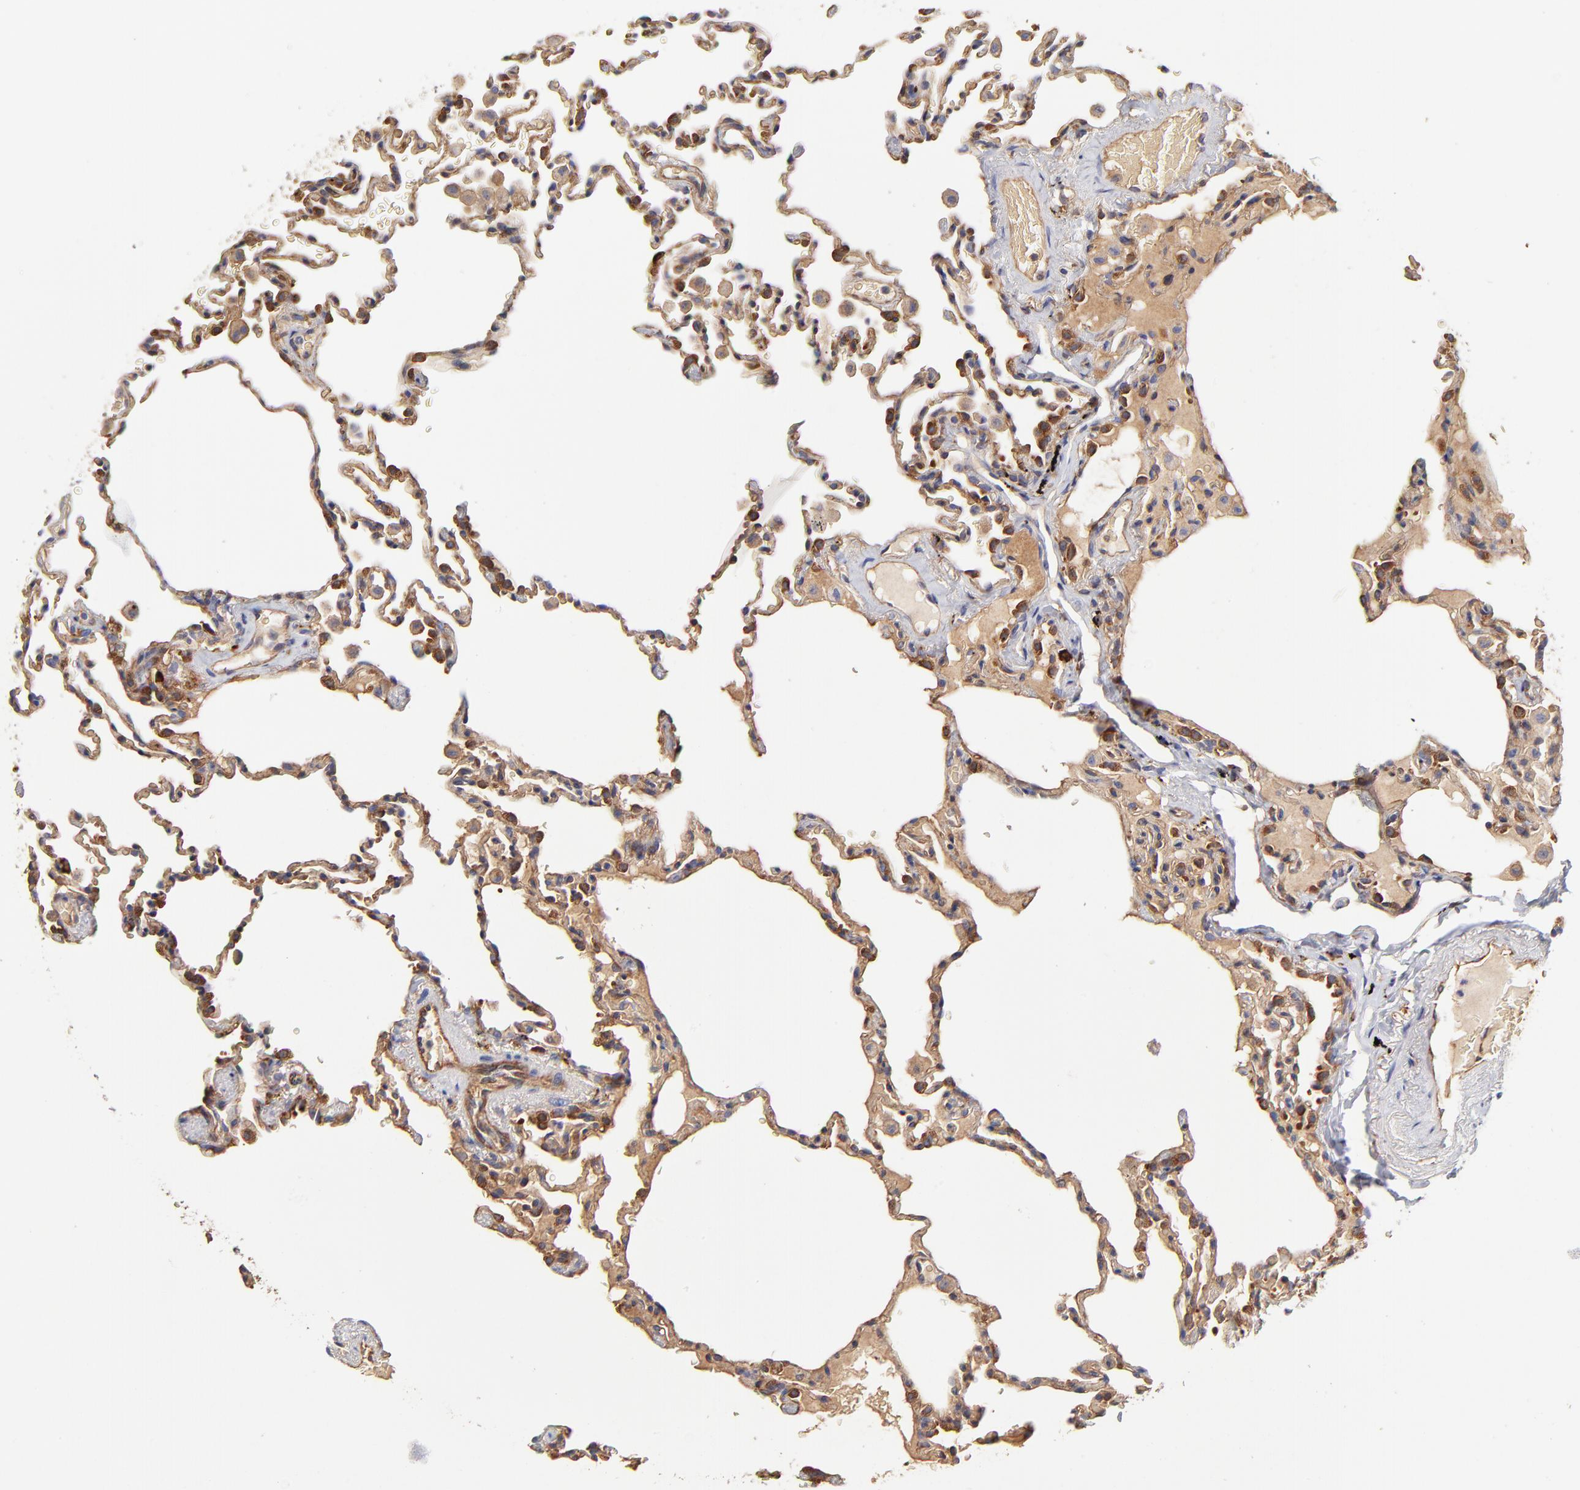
{"staining": {"intensity": "moderate", "quantity": ">75%", "location": "cytoplasmic/membranous"}, "tissue": "lung", "cell_type": "Alveolar cells", "image_type": "normal", "snomed": [{"axis": "morphology", "description": "Normal tissue, NOS"}, {"axis": "topography", "description": "Lung"}], "caption": "A brown stain highlights moderate cytoplasmic/membranous staining of a protein in alveolar cells of unremarkable lung. The protein is stained brown, and the nuclei are stained in blue (DAB IHC with brightfield microscopy, high magnification).", "gene": "CD2AP", "patient": {"sex": "male", "age": 59}}